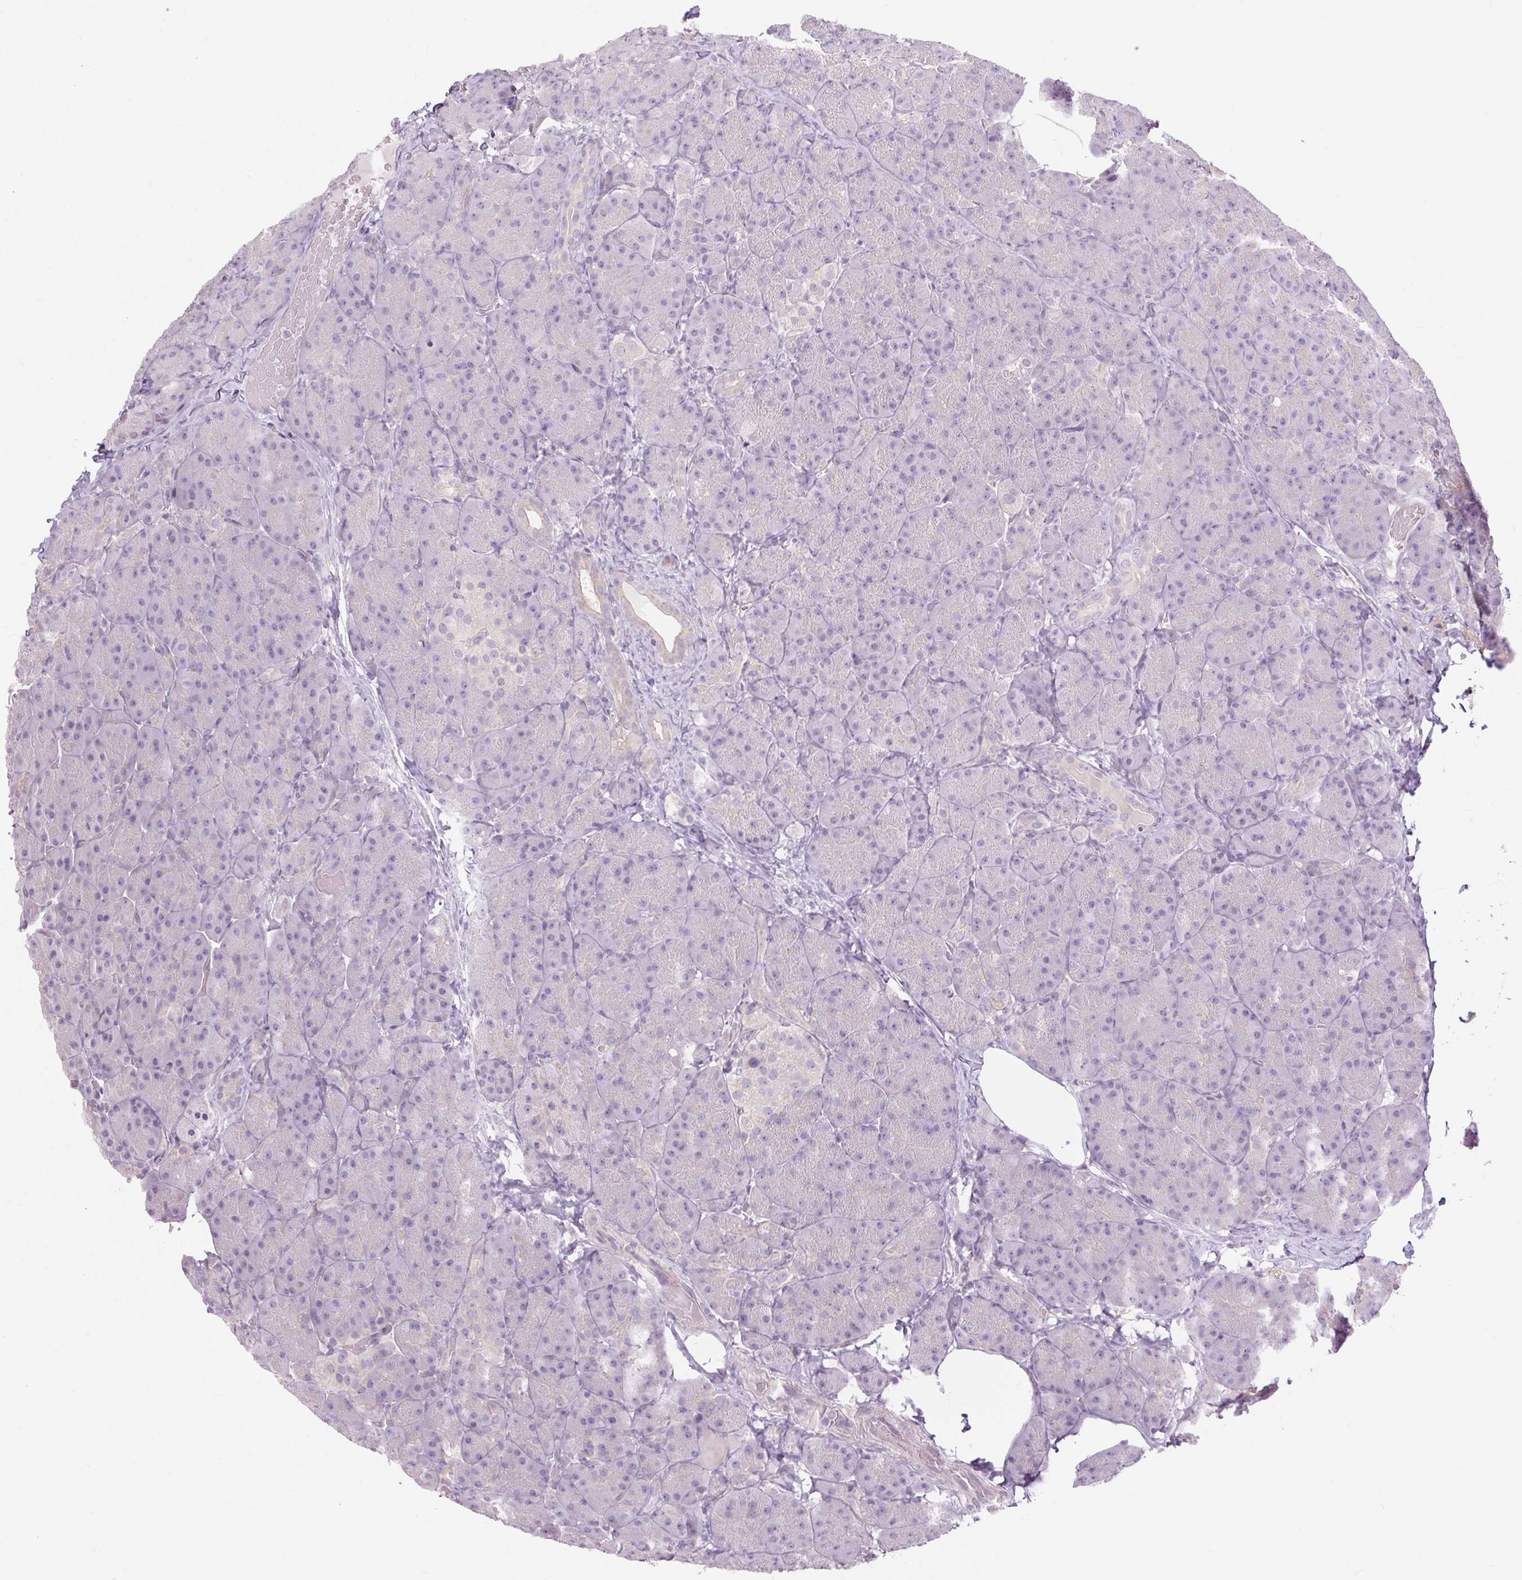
{"staining": {"intensity": "negative", "quantity": "none", "location": "none"}, "tissue": "pancreas", "cell_type": "Exocrine glandular cells", "image_type": "normal", "snomed": [{"axis": "morphology", "description": "Normal tissue, NOS"}, {"axis": "topography", "description": "Pancreas"}], "caption": "IHC of normal human pancreas reveals no positivity in exocrine glandular cells.", "gene": "CTNNA3", "patient": {"sex": "male", "age": 57}}